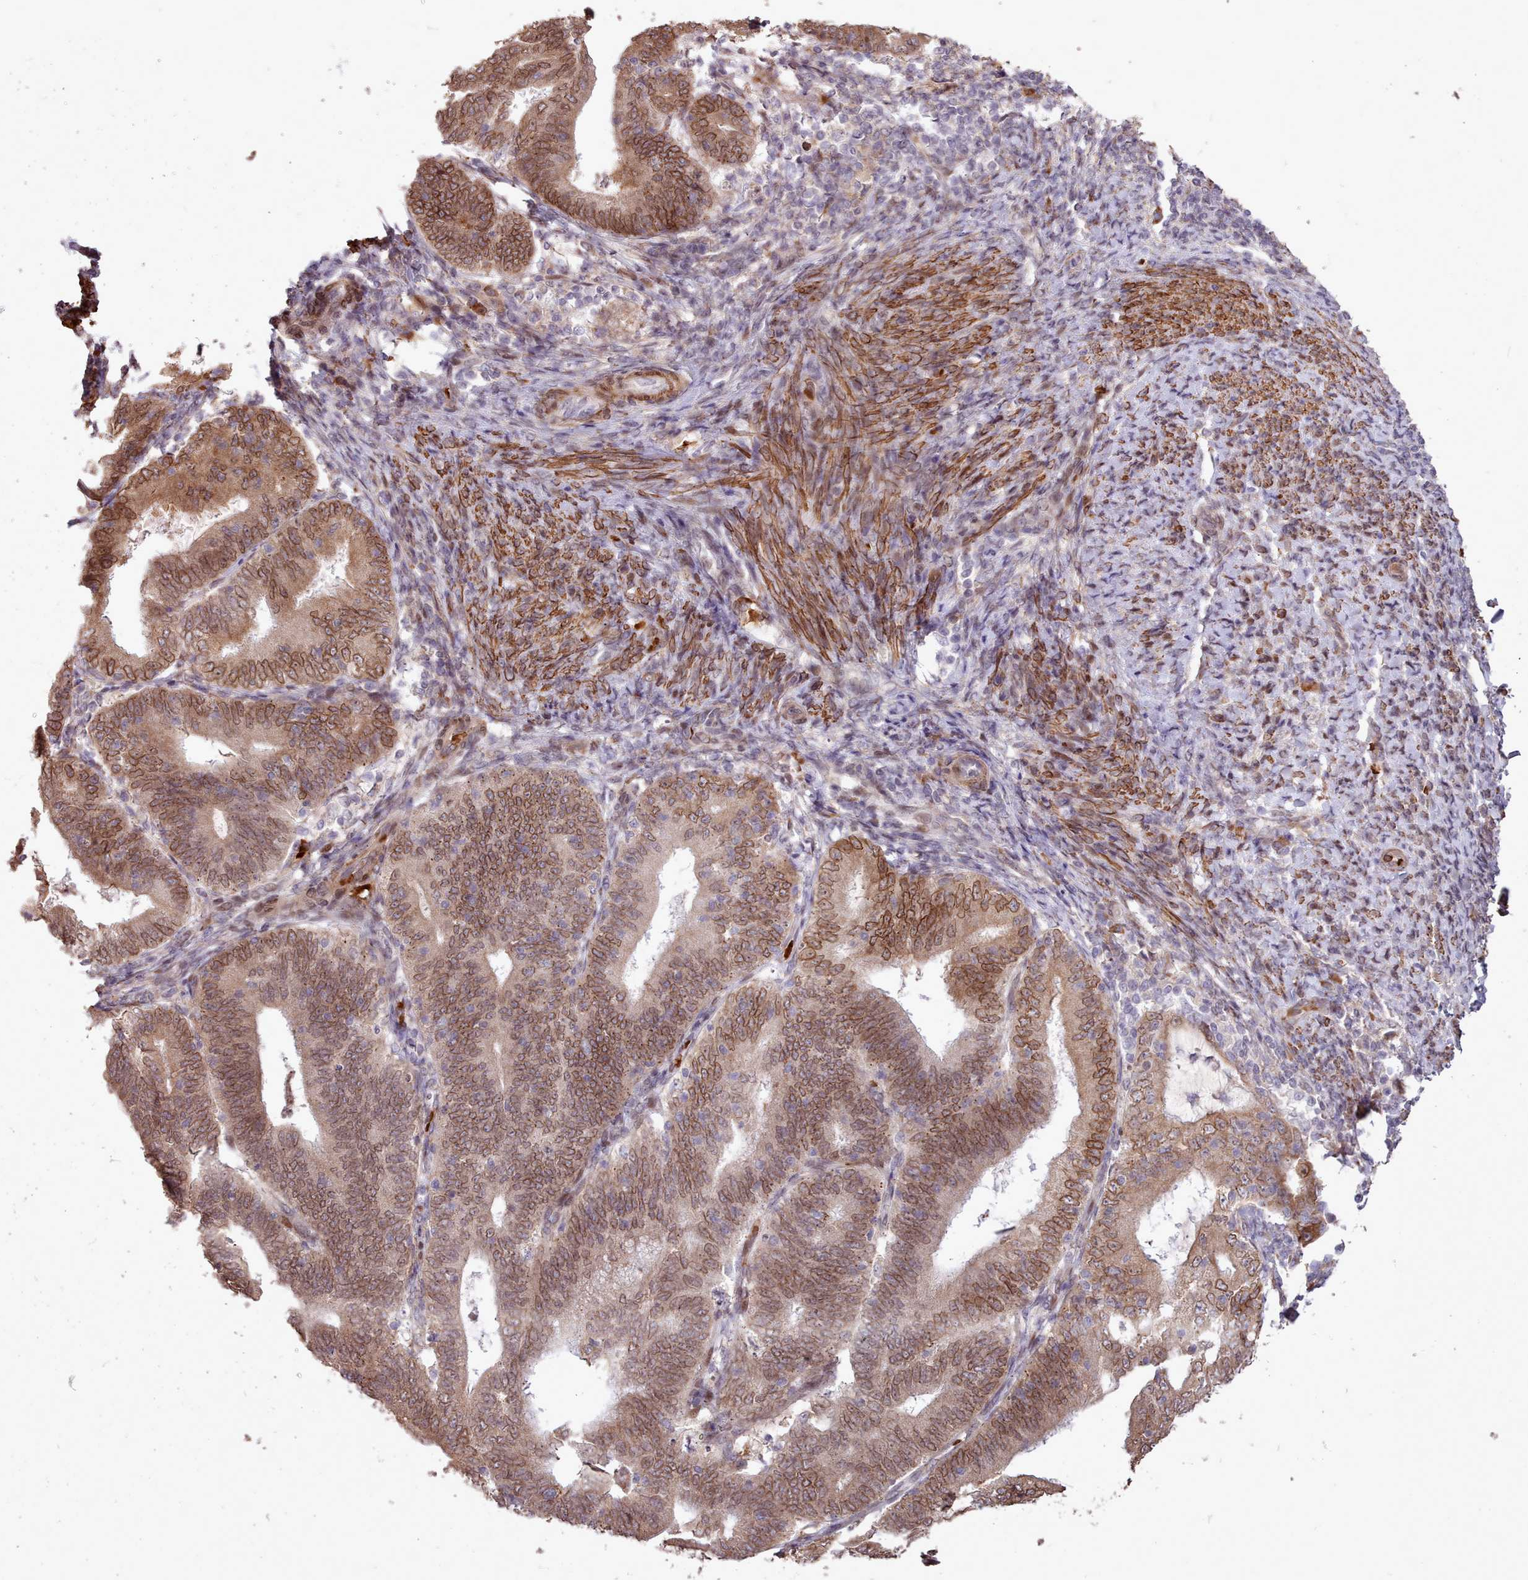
{"staining": {"intensity": "moderate", "quantity": ">75%", "location": "cytoplasmic/membranous,nuclear"}, "tissue": "endometrial cancer", "cell_type": "Tumor cells", "image_type": "cancer", "snomed": [{"axis": "morphology", "description": "Adenocarcinoma, NOS"}, {"axis": "topography", "description": "Endometrium"}], "caption": "Brown immunohistochemical staining in human endometrial adenocarcinoma demonstrates moderate cytoplasmic/membranous and nuclear positivity in approximately >75% of tumor cells.", "gene": "CABP1", "patient": {"sex": "female", "age": 70}}